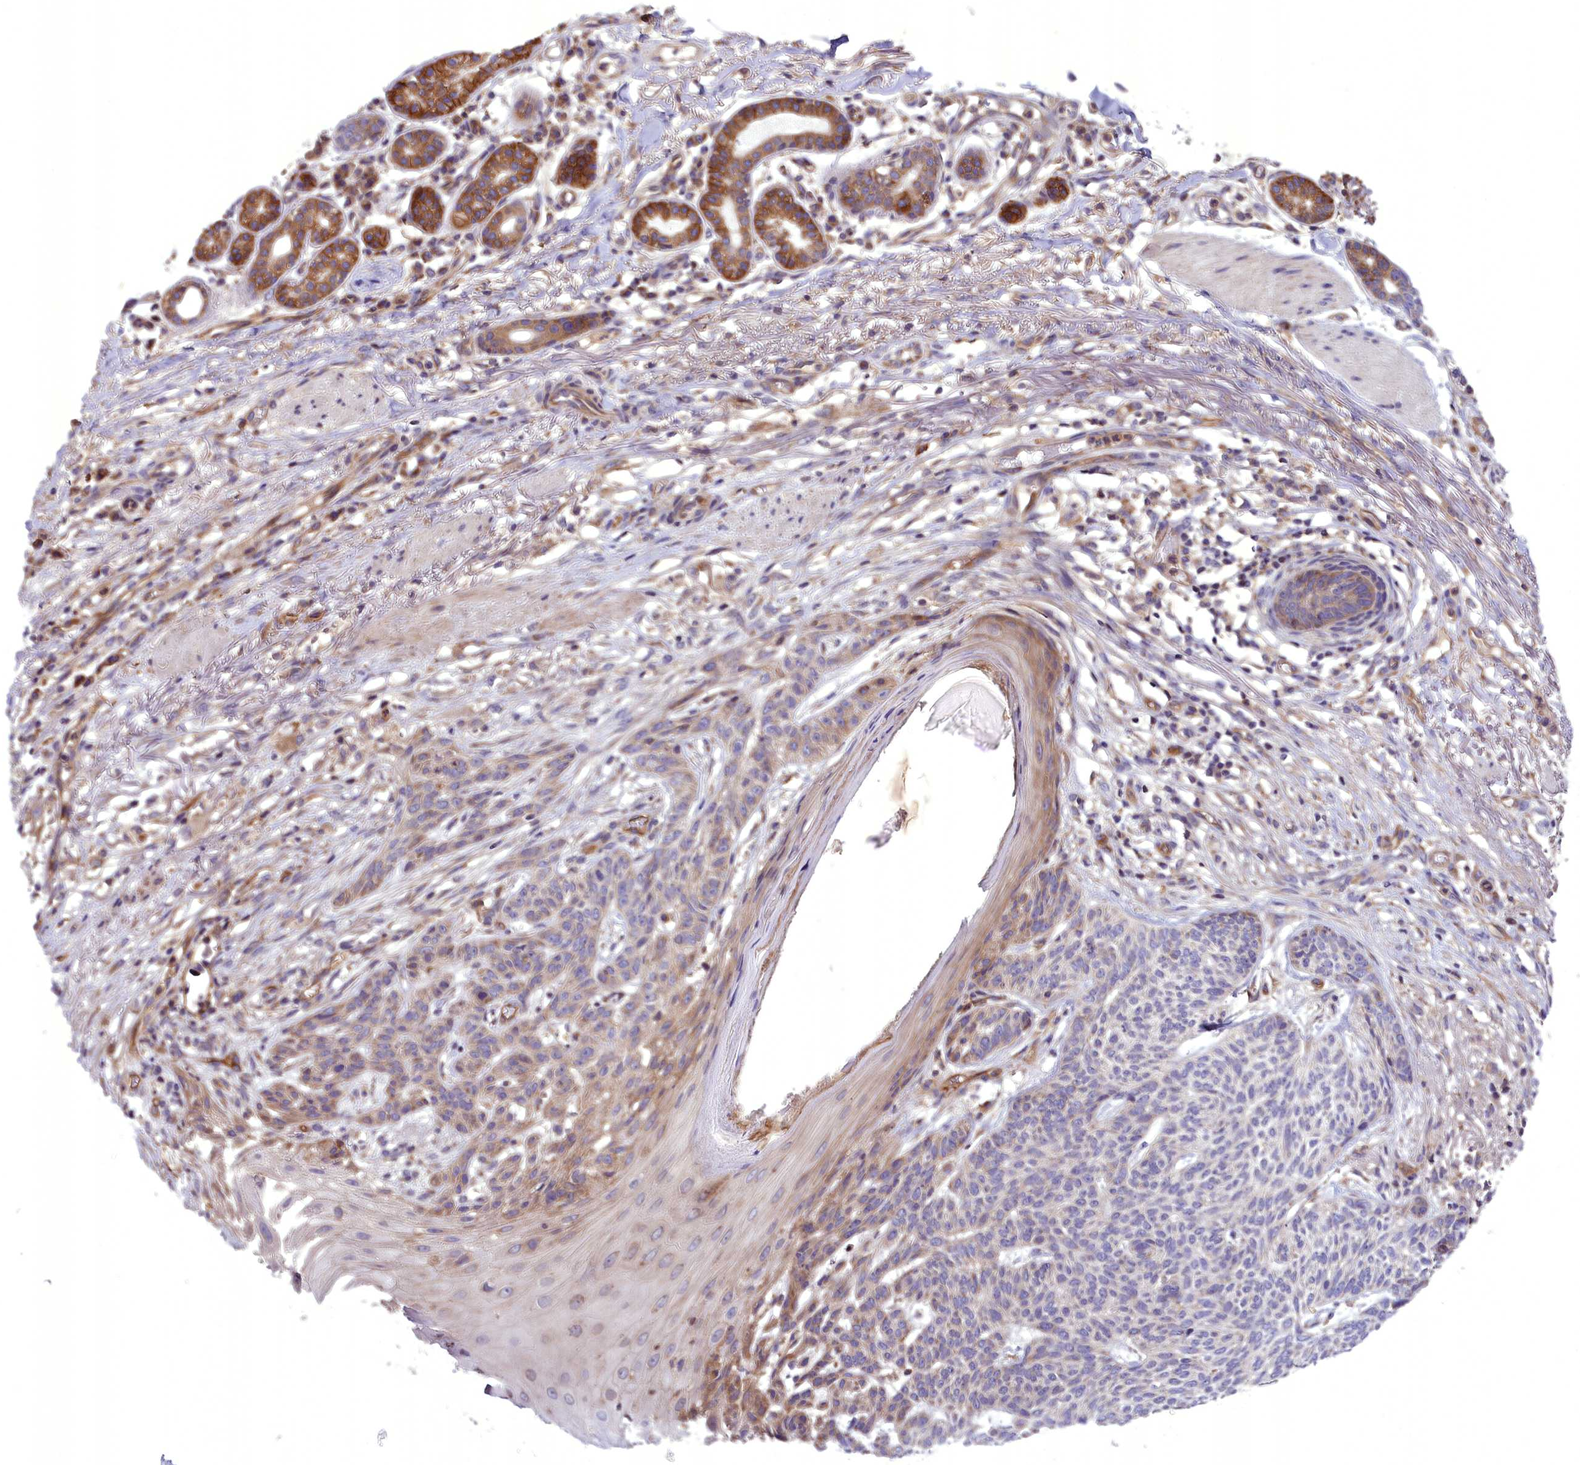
{"staining": {"intensity": "weak", "quantity": "<25%", "location": "cytoplasmic/membranous"}, "tissue": "skin cancer", "cell_type": "Tumor cells", "image_type": "cancer", "snomed": [{"axis": "morphology", "description": "Normal tissue, NOS"}, {"axis": "morphology", "description": "Basal cell carcinoma"}, {"axis": "topography", "description": "Skin"}], "caption": "This is an IHC micrograph of human basal cell carcinoma (skin). There is no staining in tumor cells.", "gene": "DNAJB9", "patient": {"sex": "male", "age": 64}}